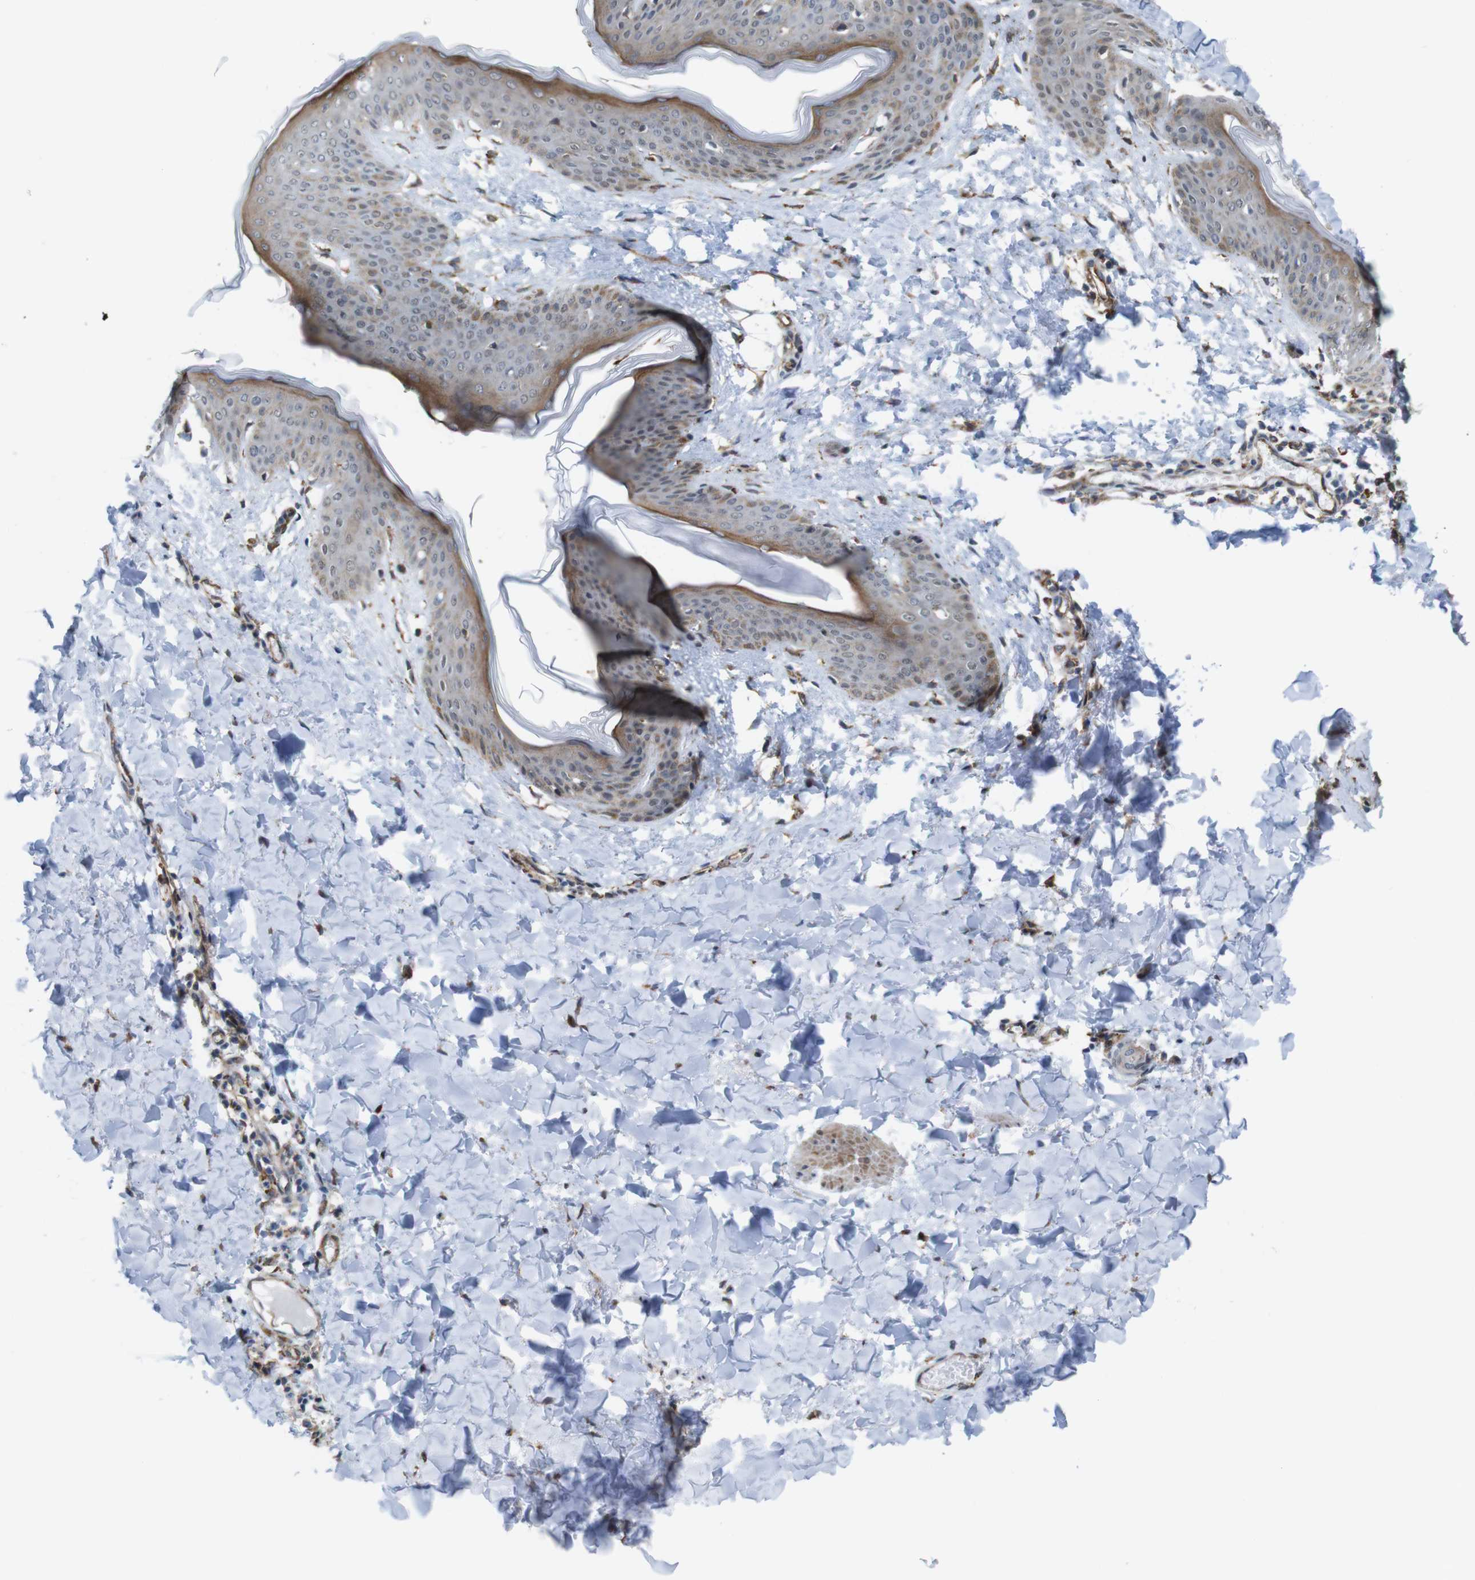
{"staining": {"intensity": "moderate", "quantity": ">75%", "location": "cytoplasmic/membranous"}, "tissue": "skin", "cell_type": "Fibroblasts", "image_type": "normal", "snomed": [{"axis": "morphology", "description": "Normal tissue, NOS"}, {"axis": "topography", "description": "Skin"}], "caption": "A brown stain highlights moderate cytoplasmic/membranous staining of a protein in fibroblasts of benign skin.", "gene": "PTGER4", "patient": {"sex": "female", "age": 17}}